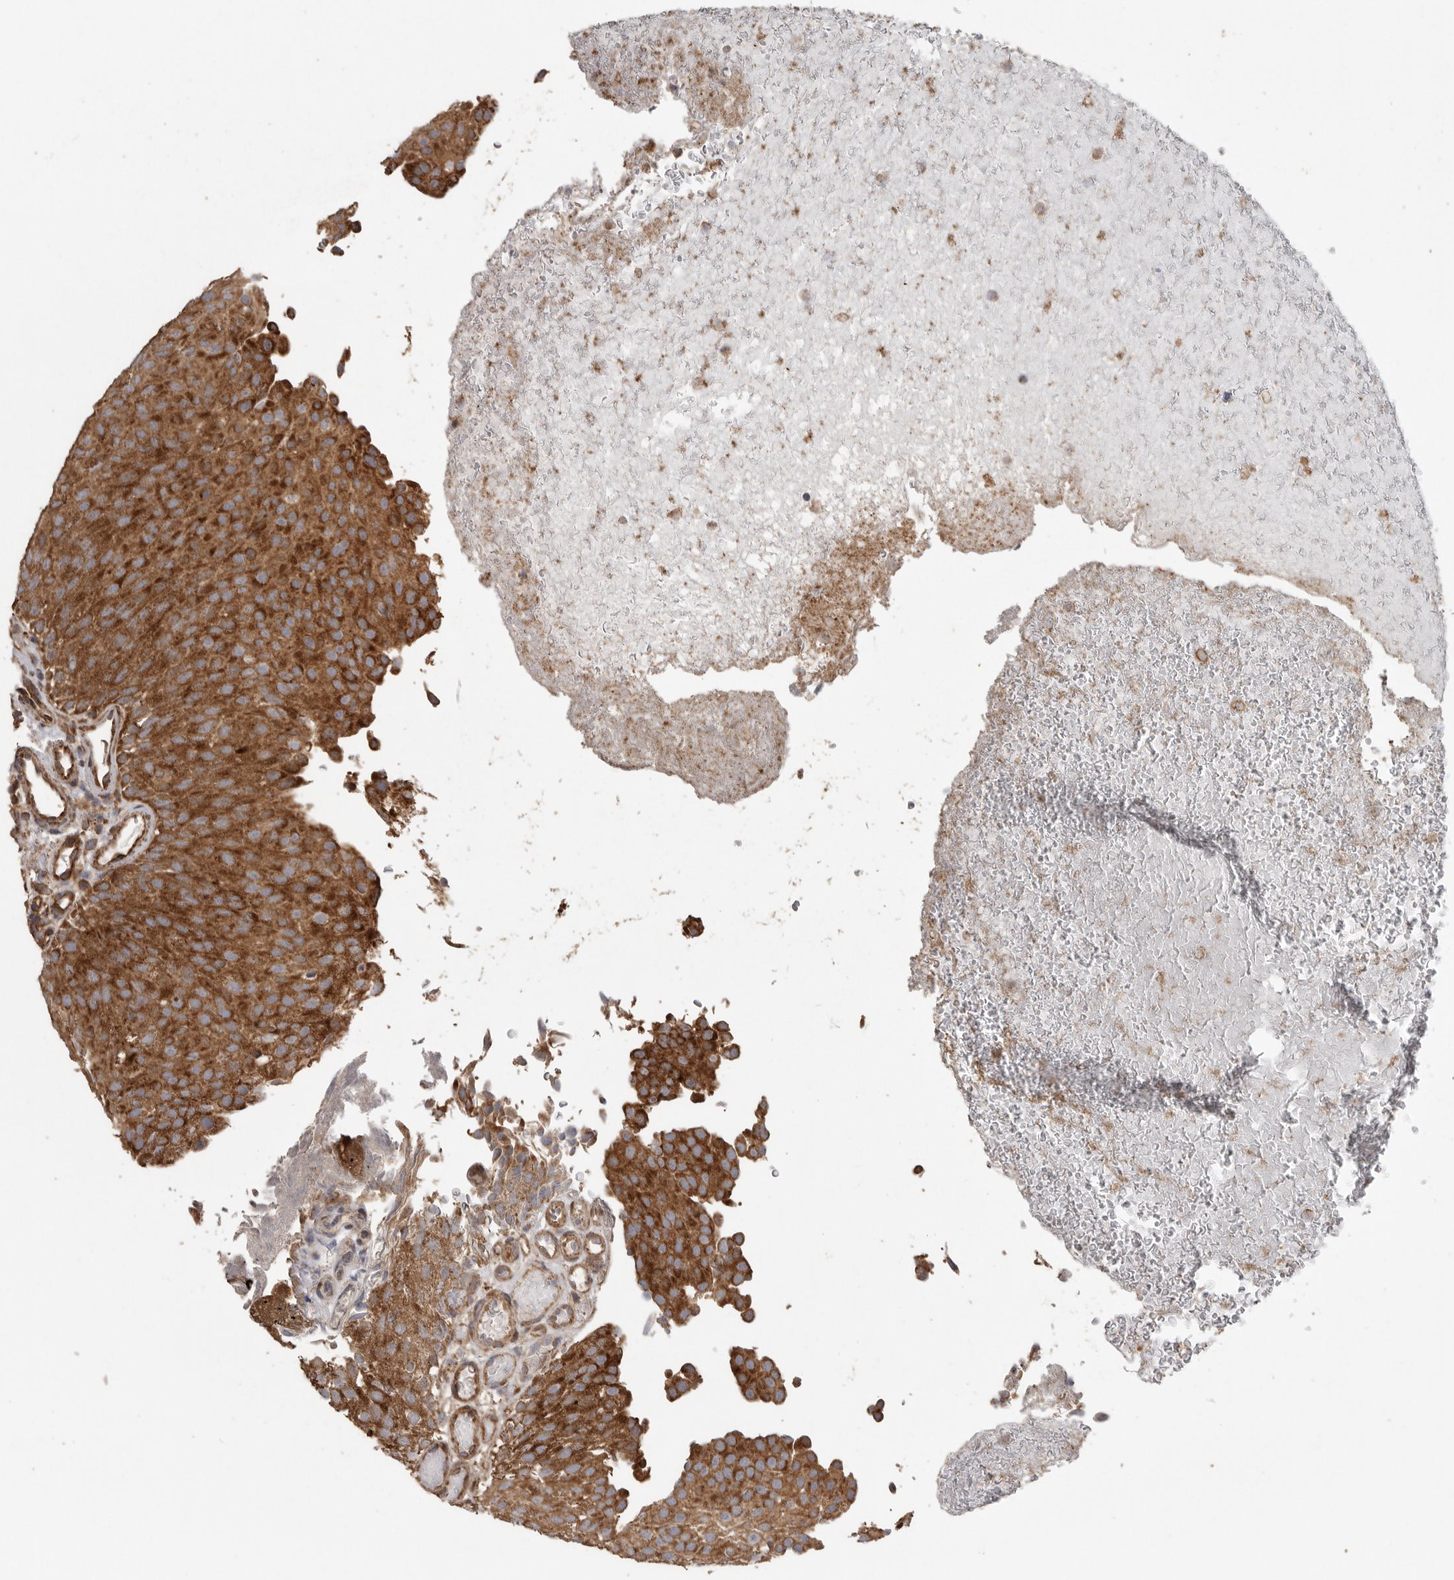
{"staining": {"intensity": "strong", "quantity": ">75%", "location": "cytoplasmic/membranous"}, "tissue": "urothelial cancer", "cell_type": "Tumor cells", "image_type": "cancer", "snomed": [{"axis": "morphology", "description": "Urothelial carcinoma, Low grade"}, {"axis": "topography", "description": "Urinary bladder"}], "caption": "Urothelial cancer stained for a protein shows strong cytoplasmic/membranous positivity in tumor cells.", "gene": "PODXL2", "patient": {"sex": "male", "age": 78}}